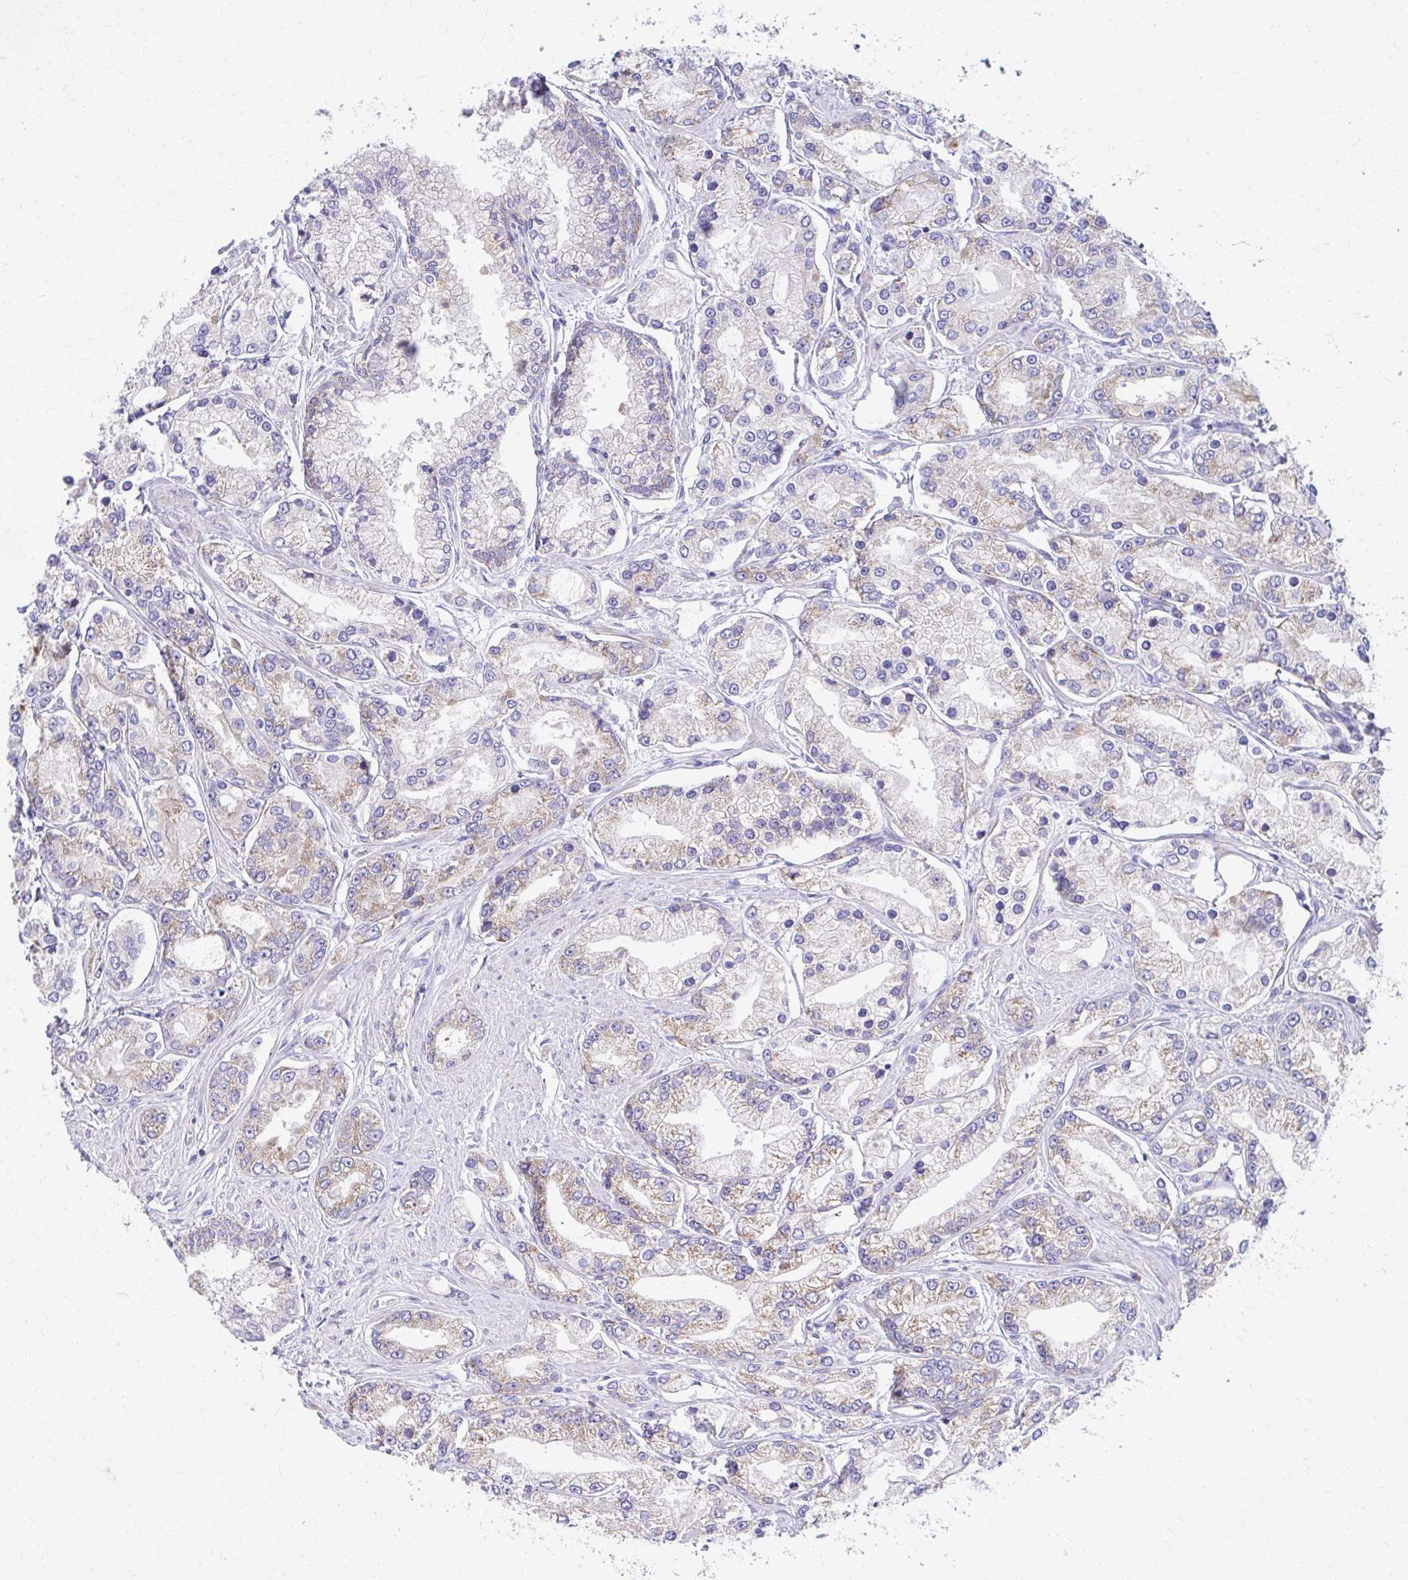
{"staining": {"intensity": "weak", "quantity": "25%-75%", "location": "cytoplasmic/membranous"}, "tissue": "prostate cancer", "cell_type": "Tumor cells", "image_type": "cancer", "snomed": [{"axis": "morphology", "description": "Adenocarcinoma, High grade"}, {"axis": "topography", "description": "Prostate"}], "caption": "Immunohistochemical staining of human prostate cancer (adenocarcinoma (high-grade)) demonstrates low levels of weak cytoplasmic/membranous protein expression in approximately 25%-75% of tumor cells.", "gene": "MRPL19", "patient": {"sex": "male", "age": 66}}